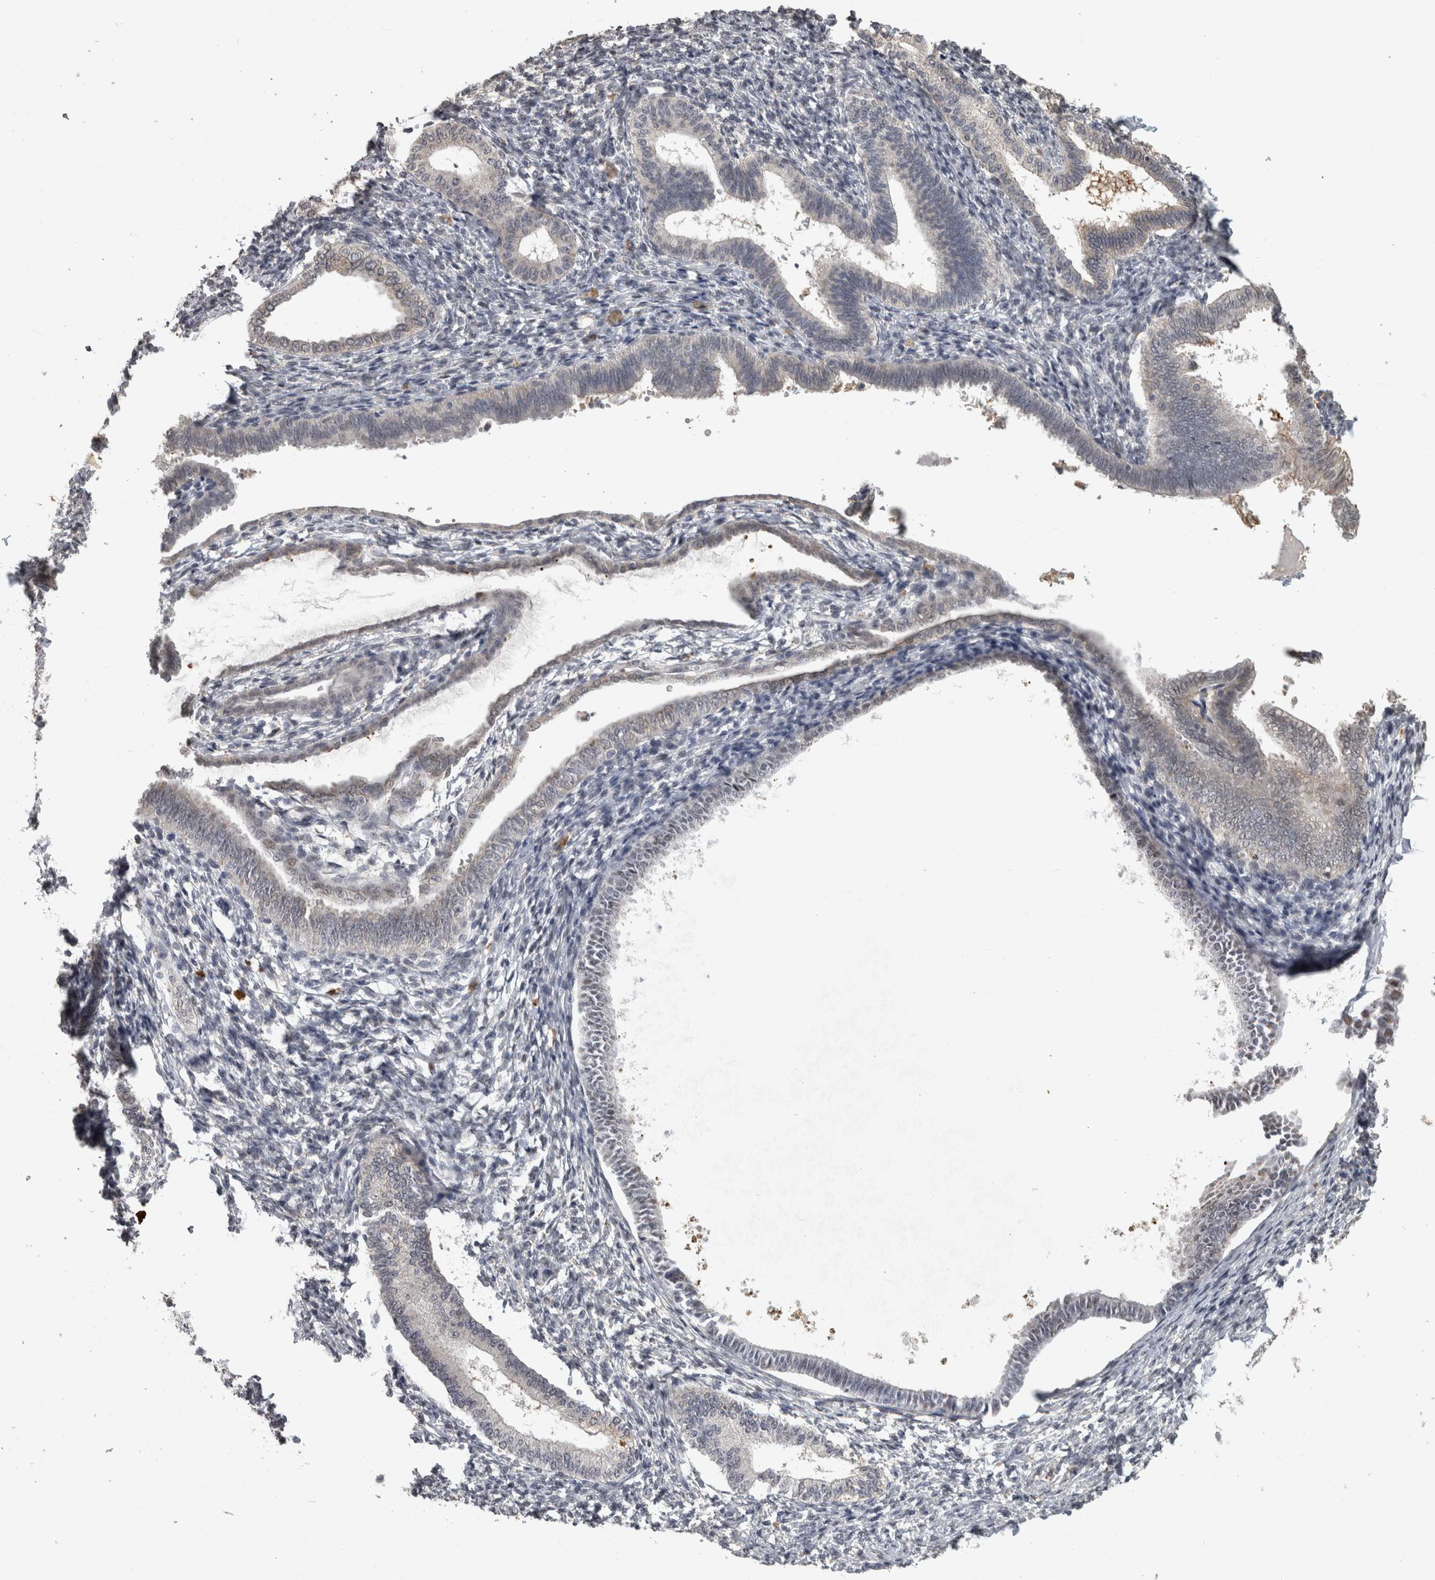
{"staining": {"intensity": "negative", "quantity": "none", "location": "none"}, "tissue": "endometrium", "cell_type": "Cells in endometrial stroma", "image_type": "normal", "snomed": [{"axis": "morphology", "description": "Normal tissue, NOS"}, {"axis": "topography", "description": "Endometrium"}], "caption": "Human endometrium stained for a protein using immunohistochemistry (IHC) reveals no expression in cells in endometrial stroma.", "gene": "MEP1A", "patient": {"sex": "female", "age": 77}}